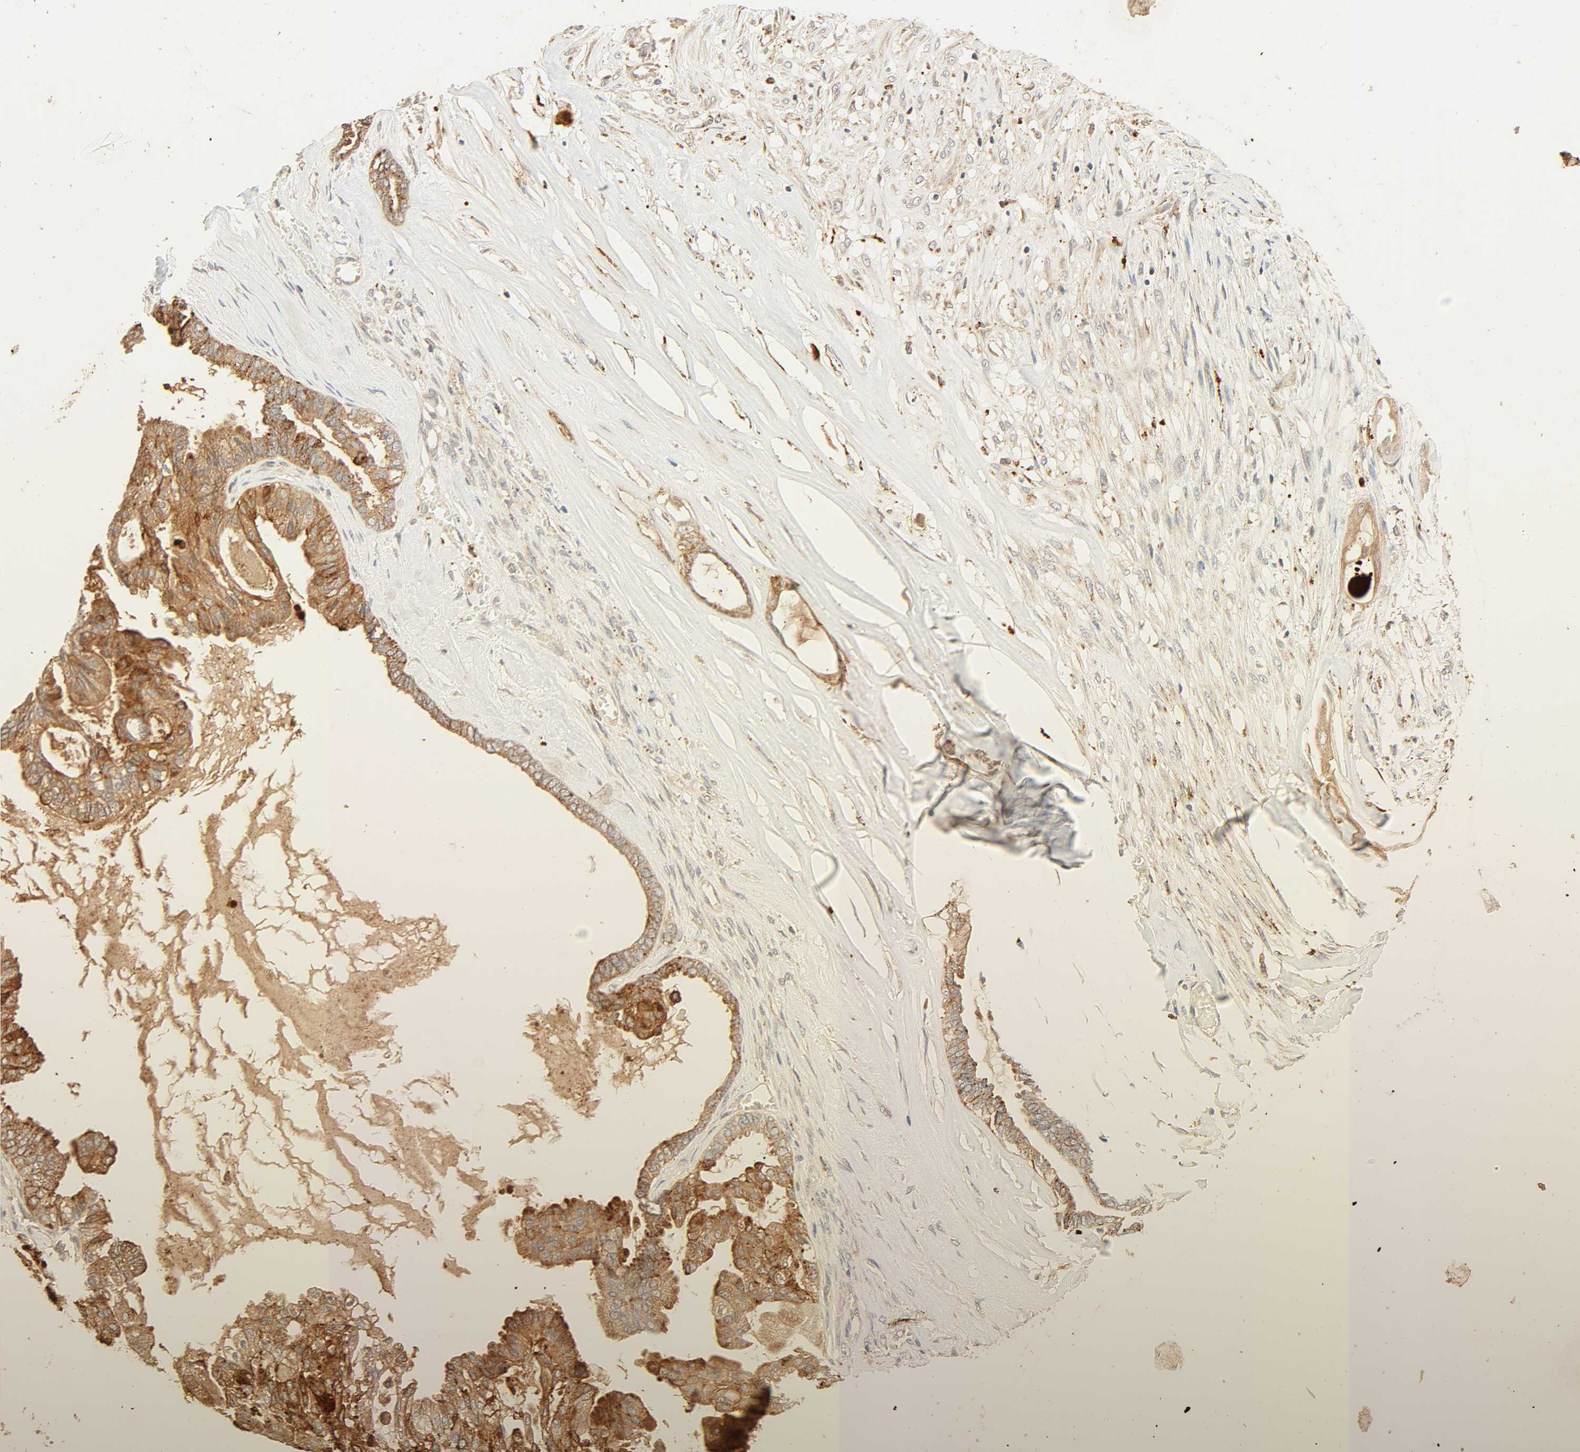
{"staining": {"intensity": "strong", "quantity": ">75%", "location": "cytoplasmic/membranous"}, "tissue": "ovarian cancer", "cell_type": "Tumor cells", "image_type": "cancer", "snomed": [{"axis": "morphology", "description": "Carcinoma, NOS"}, {"axis": "morphology", "description": "Carcinoma, endometroid"}, {"axis": "topography", "description": "Ovary"}], "caption": "This is an image of immunohistochemistry staining of ovarian cancer, which shows strong staining in the cytoplasmic/membranous of tumor cells.", "gene": "MAPK6", "patient": {"sex": "female", "age": 50}}